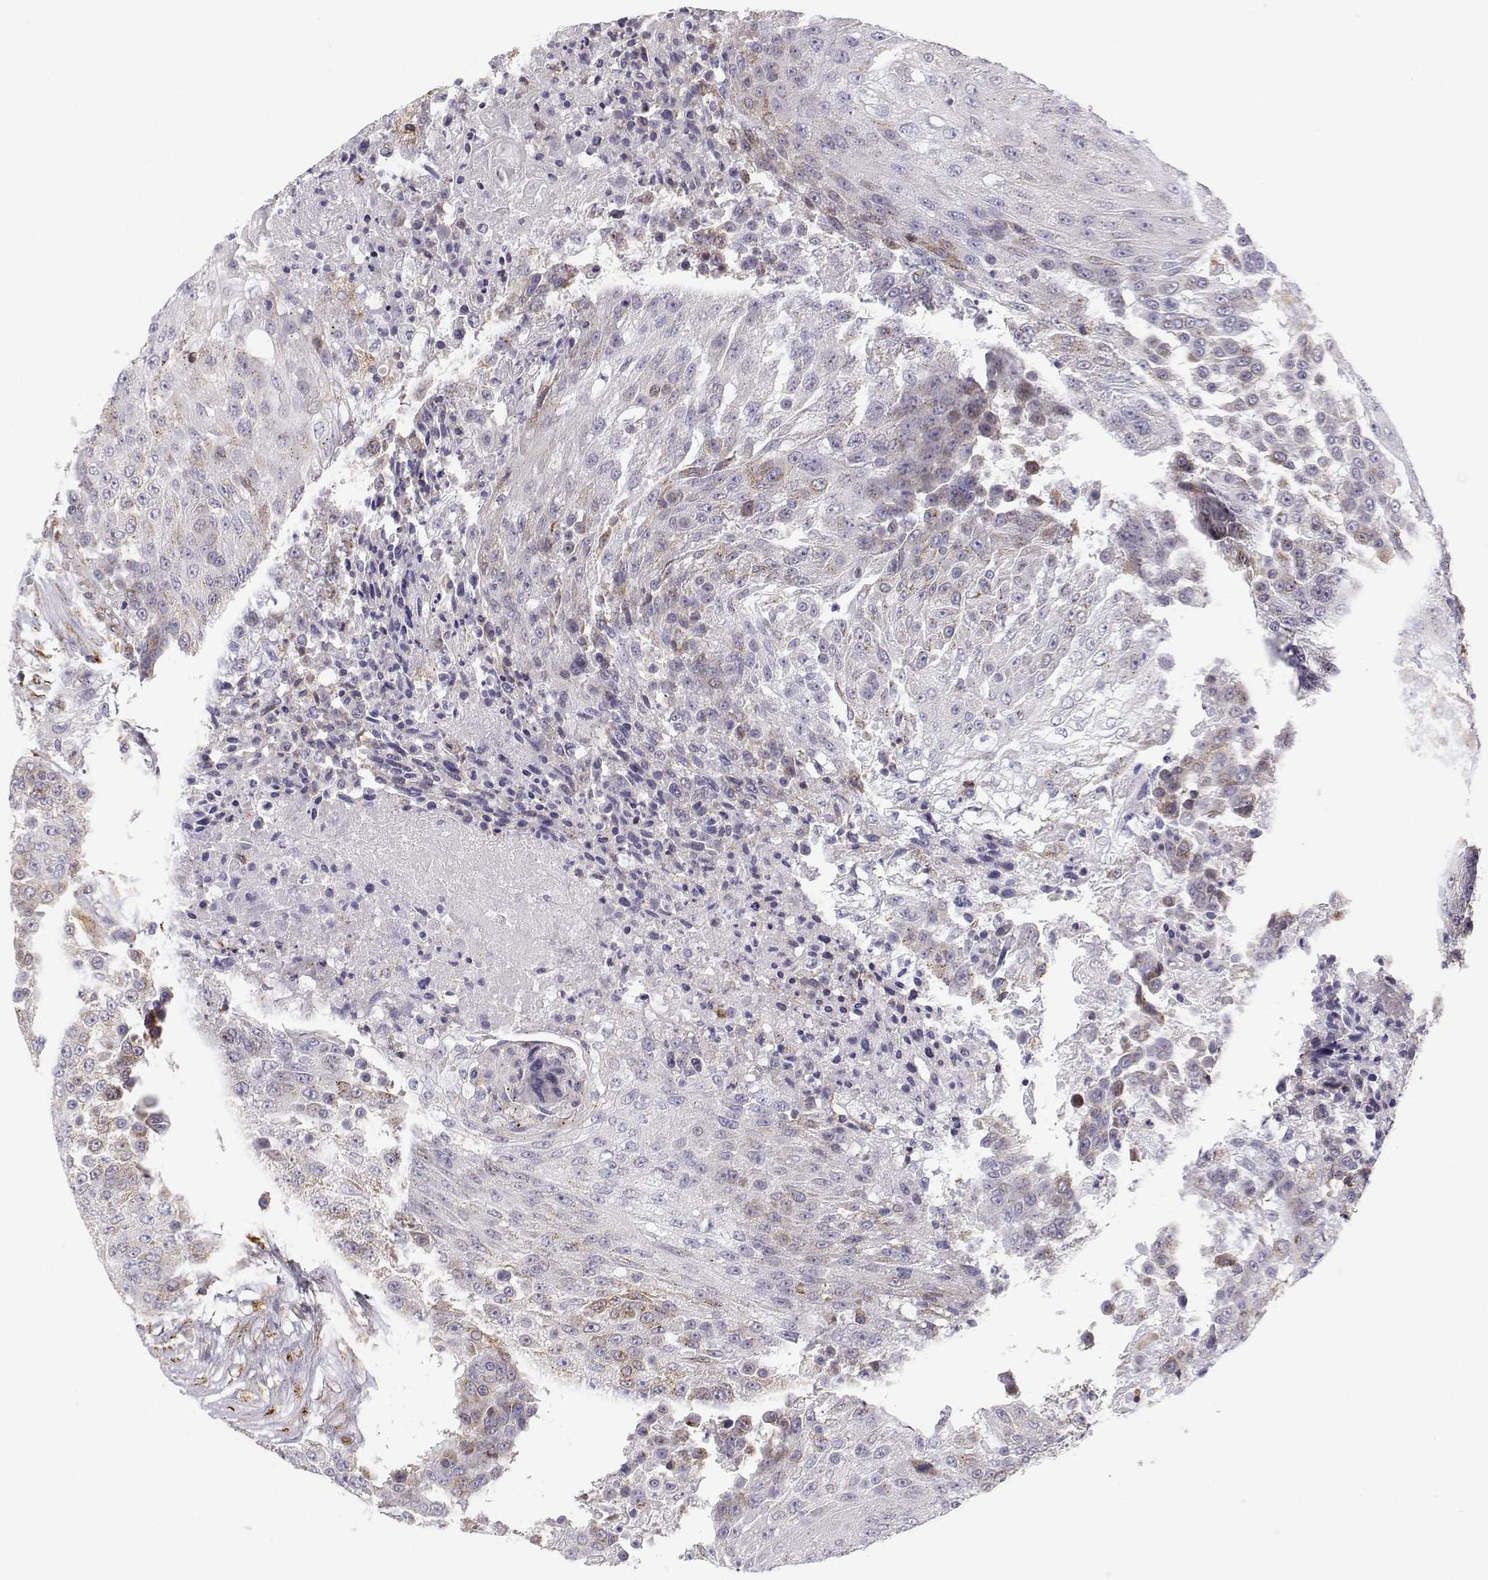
{"staining": {"intensity": "negative", "quantity": "none", "location": "none"}, "tissue": "urothelial cancer", "cell_type": "Tumor cells", "image_type": "cancer", "snomed": [{"axis": "morphology", "description": "Urothelial carcinoma, High grade"}, {"axis": "topography", "description": "Urinary bladder"}], "caption": "This is an IHC photomicrograph of human high-grade urothelial carcinoma. There is no expression in tumor cells.", "gene": "STARD13", "patient": {"sex": "female", "age": 63}}